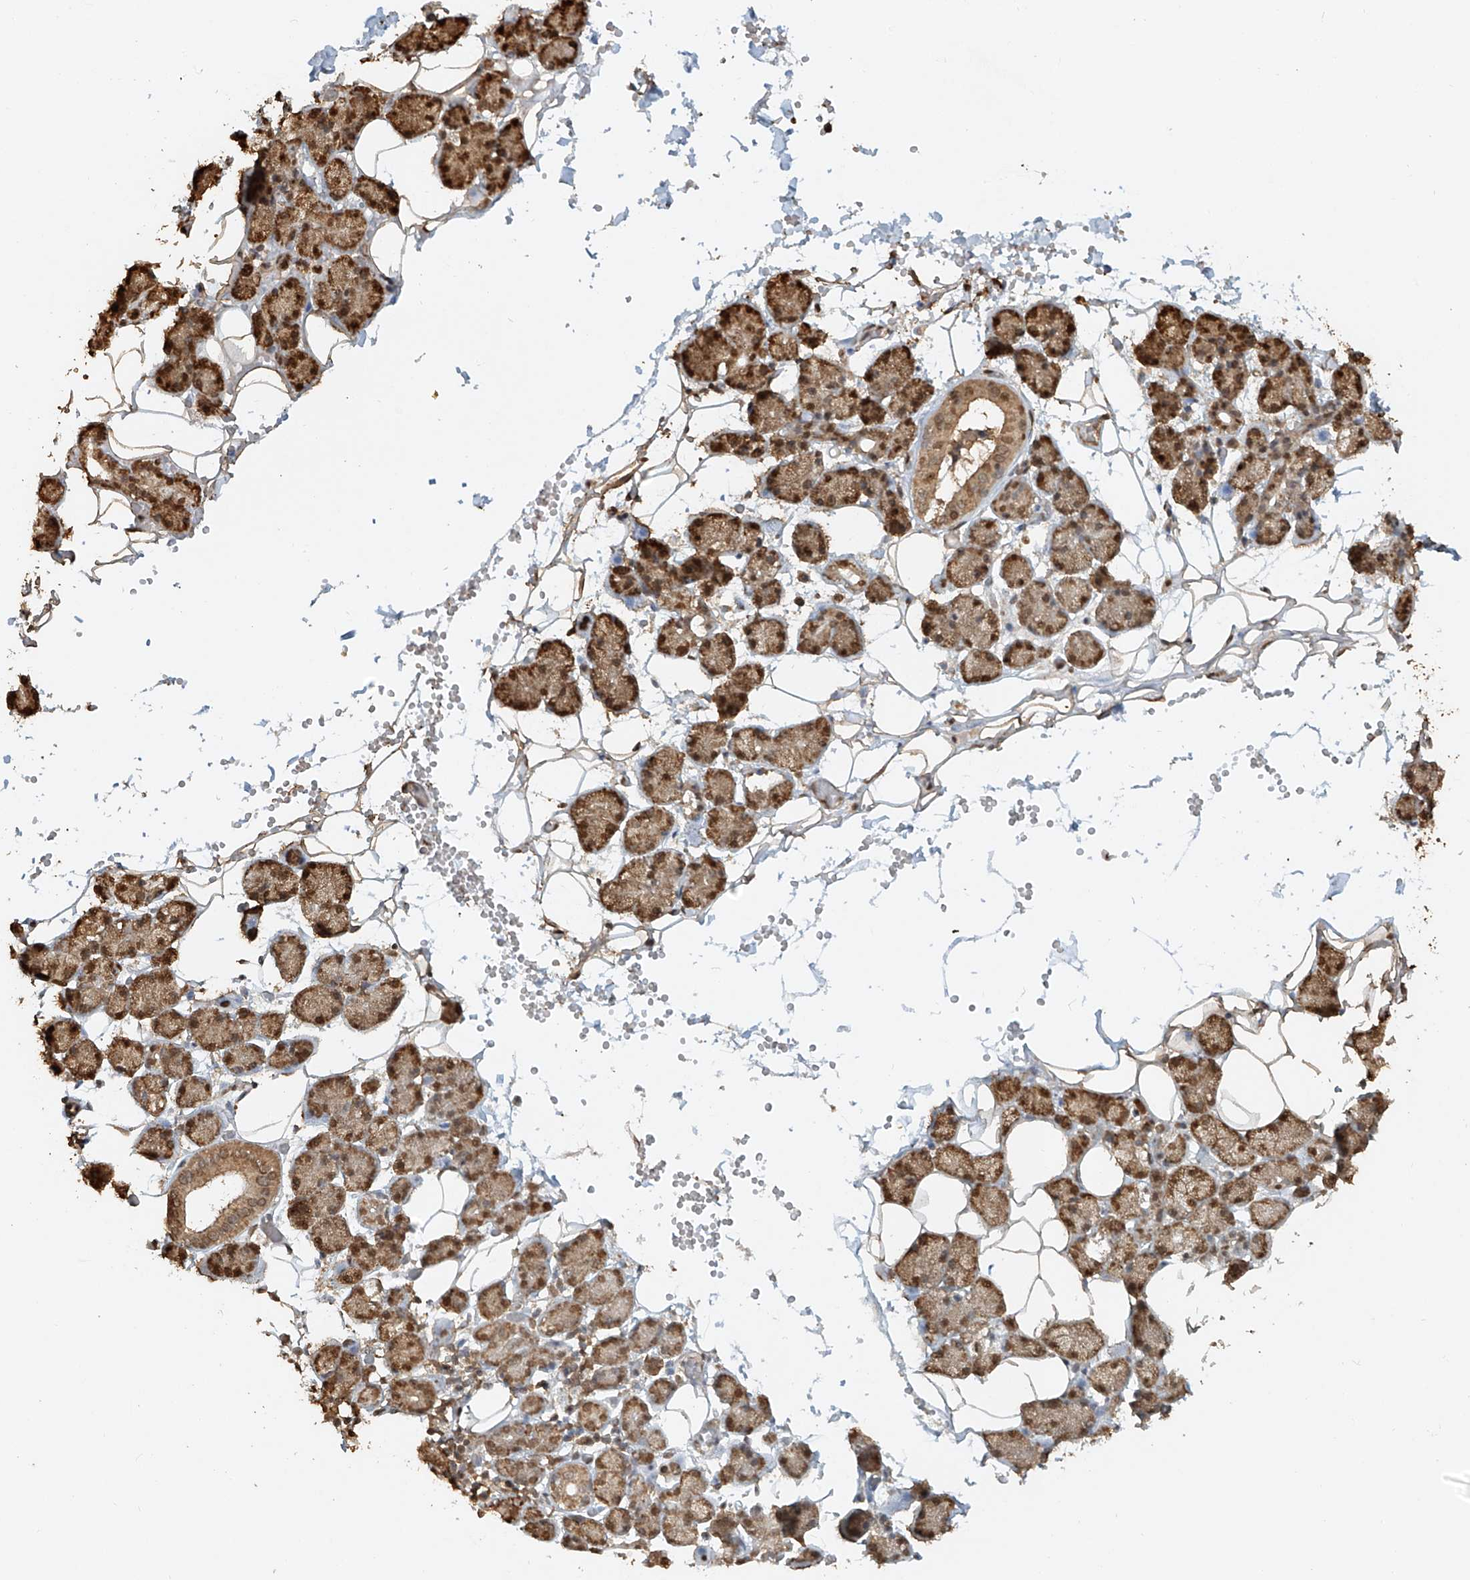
{"staining": {"intensity": "moderate", "quantity": ">75%", "location": "cytoplasmic/membranous,nuclear"}, "tissue": "salivary gland", "cell_type": "Glandular cells", "image_type": "normal", "snomed": [{"axis": "morphology", "description": "Normal tissue, NOS"}, {"axis": "topography", "description": "Salivary gland"}], "caption": "A photomicrograph showing moderate cytoplasmic/membranous,nuclear positivity in about >75% of glandular cells in benign salivary gland, as visualized by brown immunohistochemical staining.", "gene": "TIGAR", "patient": {"sex": "female", "age": 33}}